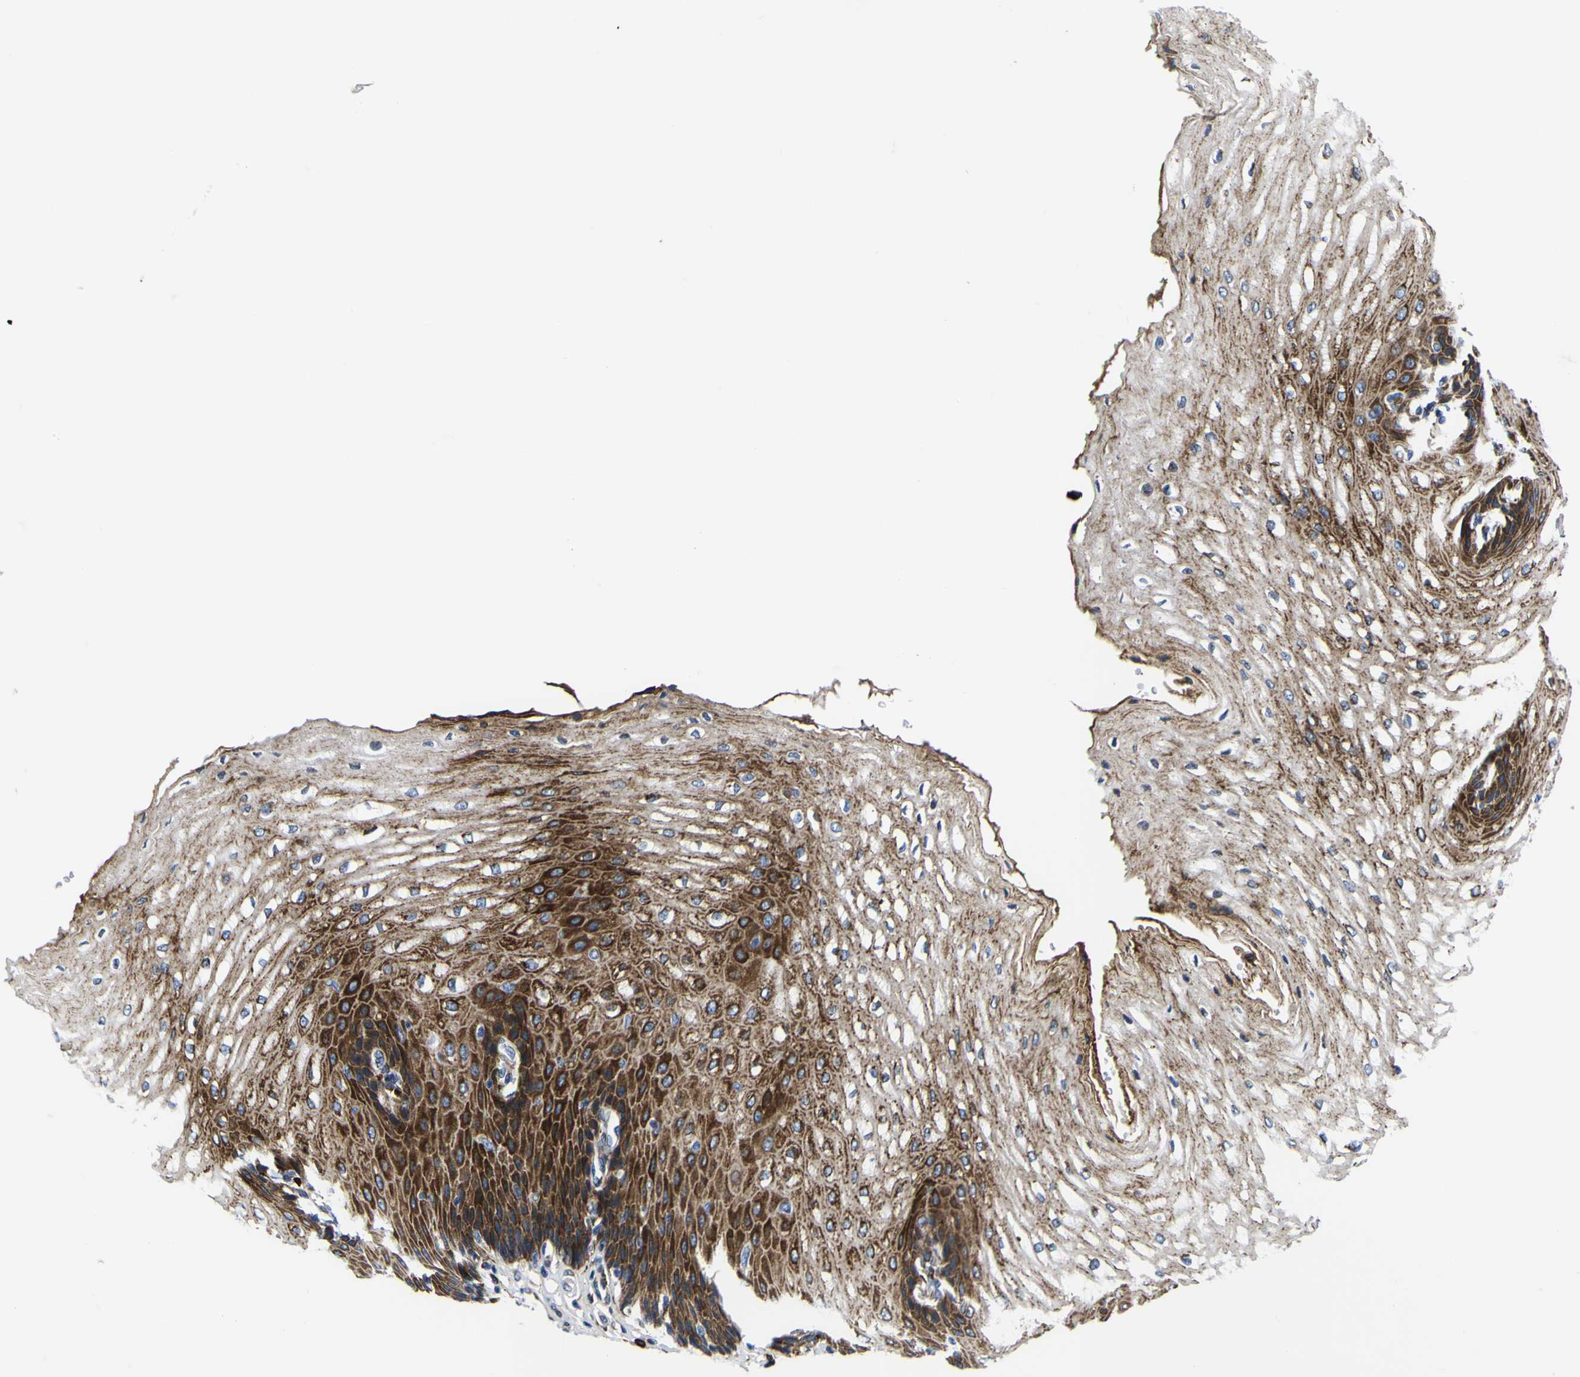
{"staining": {"intensity": "strong", "quantity": ">75%", "location": "cytoplasmic/membranous"}, "tissue": "esophagus", "cell_type": "Squamous epithelial cells", "image_type": "normal", "snomed": [{"axis": "morphology", "description": "Normal tissue, NOS"}, {"axis": "topography", "description": "Esophagus"}], "caption": "This photomicrograph shows normal esophagus stained with immunohistochemistry to label a protein in brown. The cytoplasmic/membranous of squamous epithelial cells show strong positivity for the protein. Nuclei are counter-stained blue.", "gene": "SCD", "patient": {"sex": "male", "age": 54}}